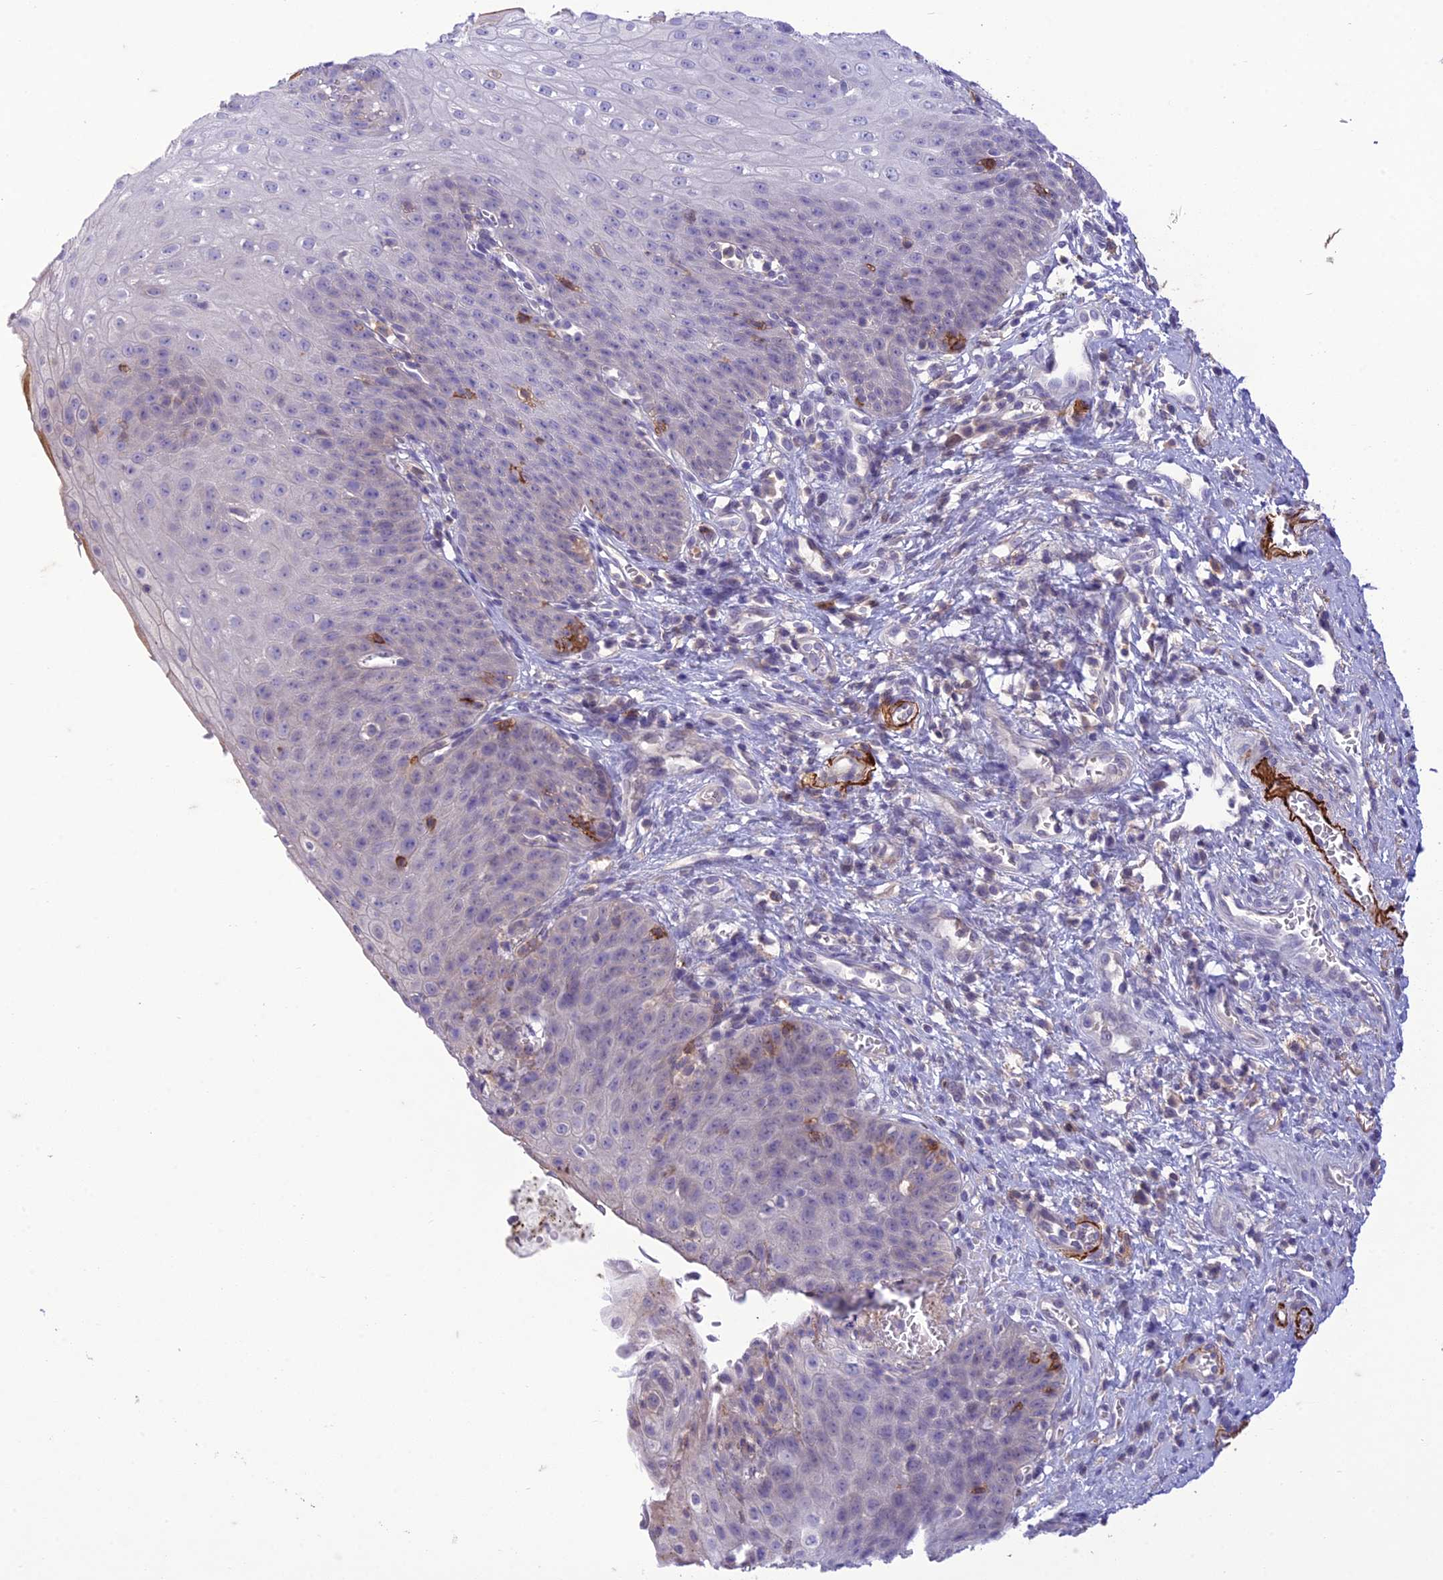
{"staining": {"intensity": "negative", "quantity": "none", "location": "none"}, "tissue": "esophagus", "cell_type": "Squamous epithelial cells", "image_type": "normal", "snomed": [{"axis": "morphology", "description": "Normal tissue, NOS"}, {"axis": "topography", "description": "Esophagus"}], "caption": "The IHC image has no significant expression in squamous epithelial cells of esophagus. (DAB IHC with hematoxylin counter stain).", "gene": "ITGAE", "patient": {"sex": "male", "age": 71}}